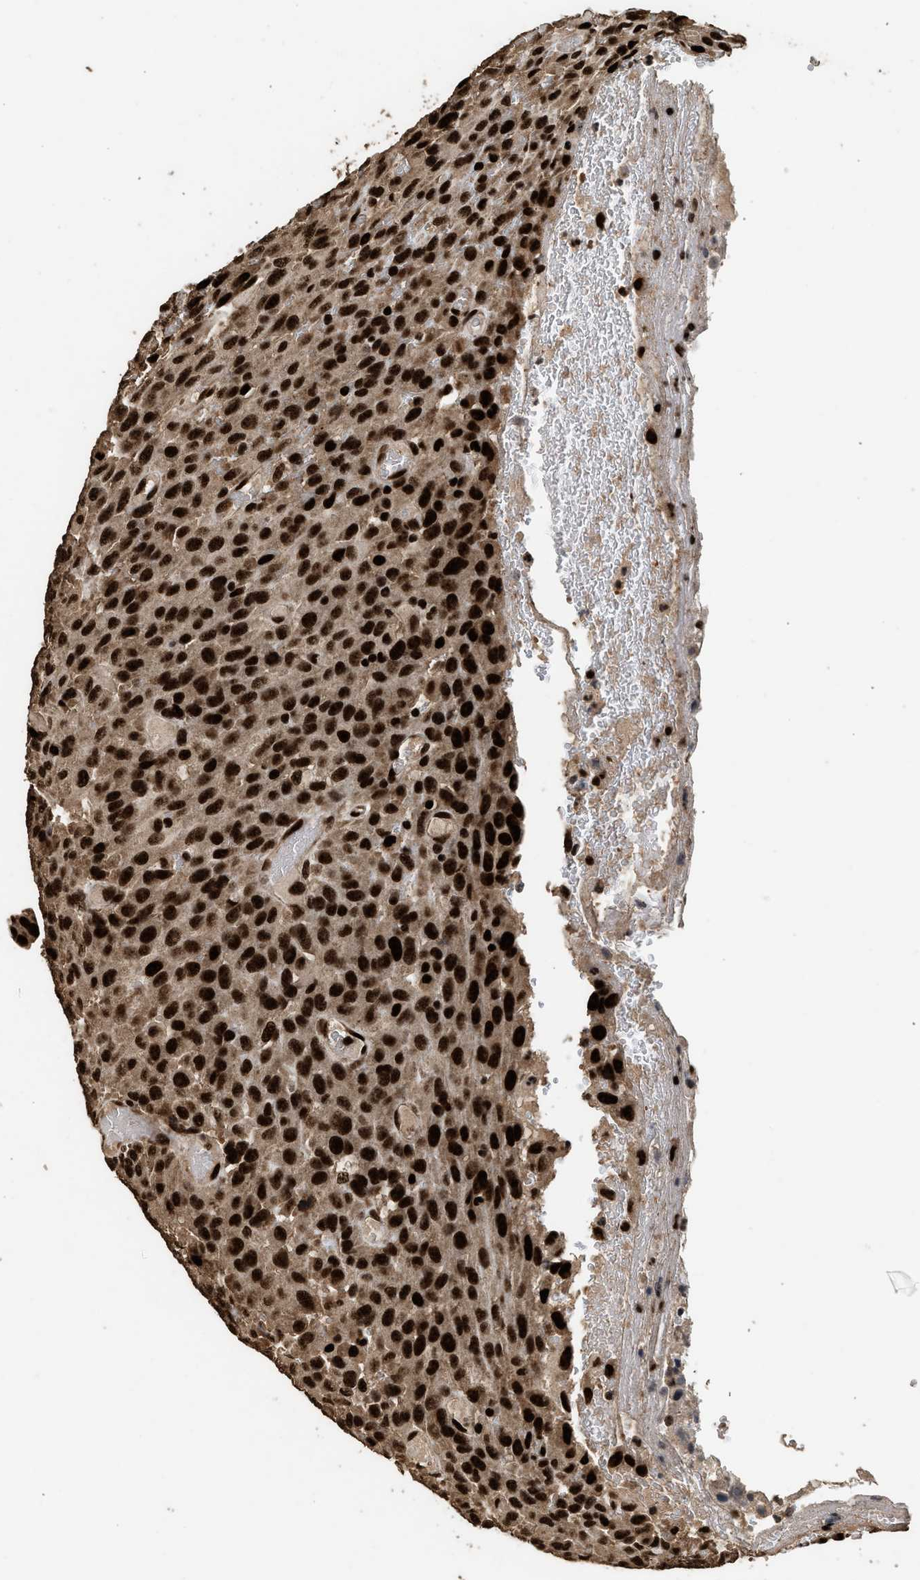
{"staining": {"intensity": "strong", "quantity": ">75%", "location": "cytoplasmic/membranous,nuclear"}, "tissue": "urothelial cancer", "cell_type": "Tumor cells", "image_type": "cancer", "snomed": [{"axis": "morphology", "description": "Urothelial carcinoma, High grade"}, {"axis": "topography", "description": "Urinary bladder"}], "caption": "DAB (3,3'-diaminobenzidine) immunohistochemical staining of urothelial cancer exhibits strong cytoplasmic/membranous and nuclear protein positivity in approximately >75% of tumor cells.", "gene": "PPP4R3B", "patient": {"sex": "male", "age": 66}}